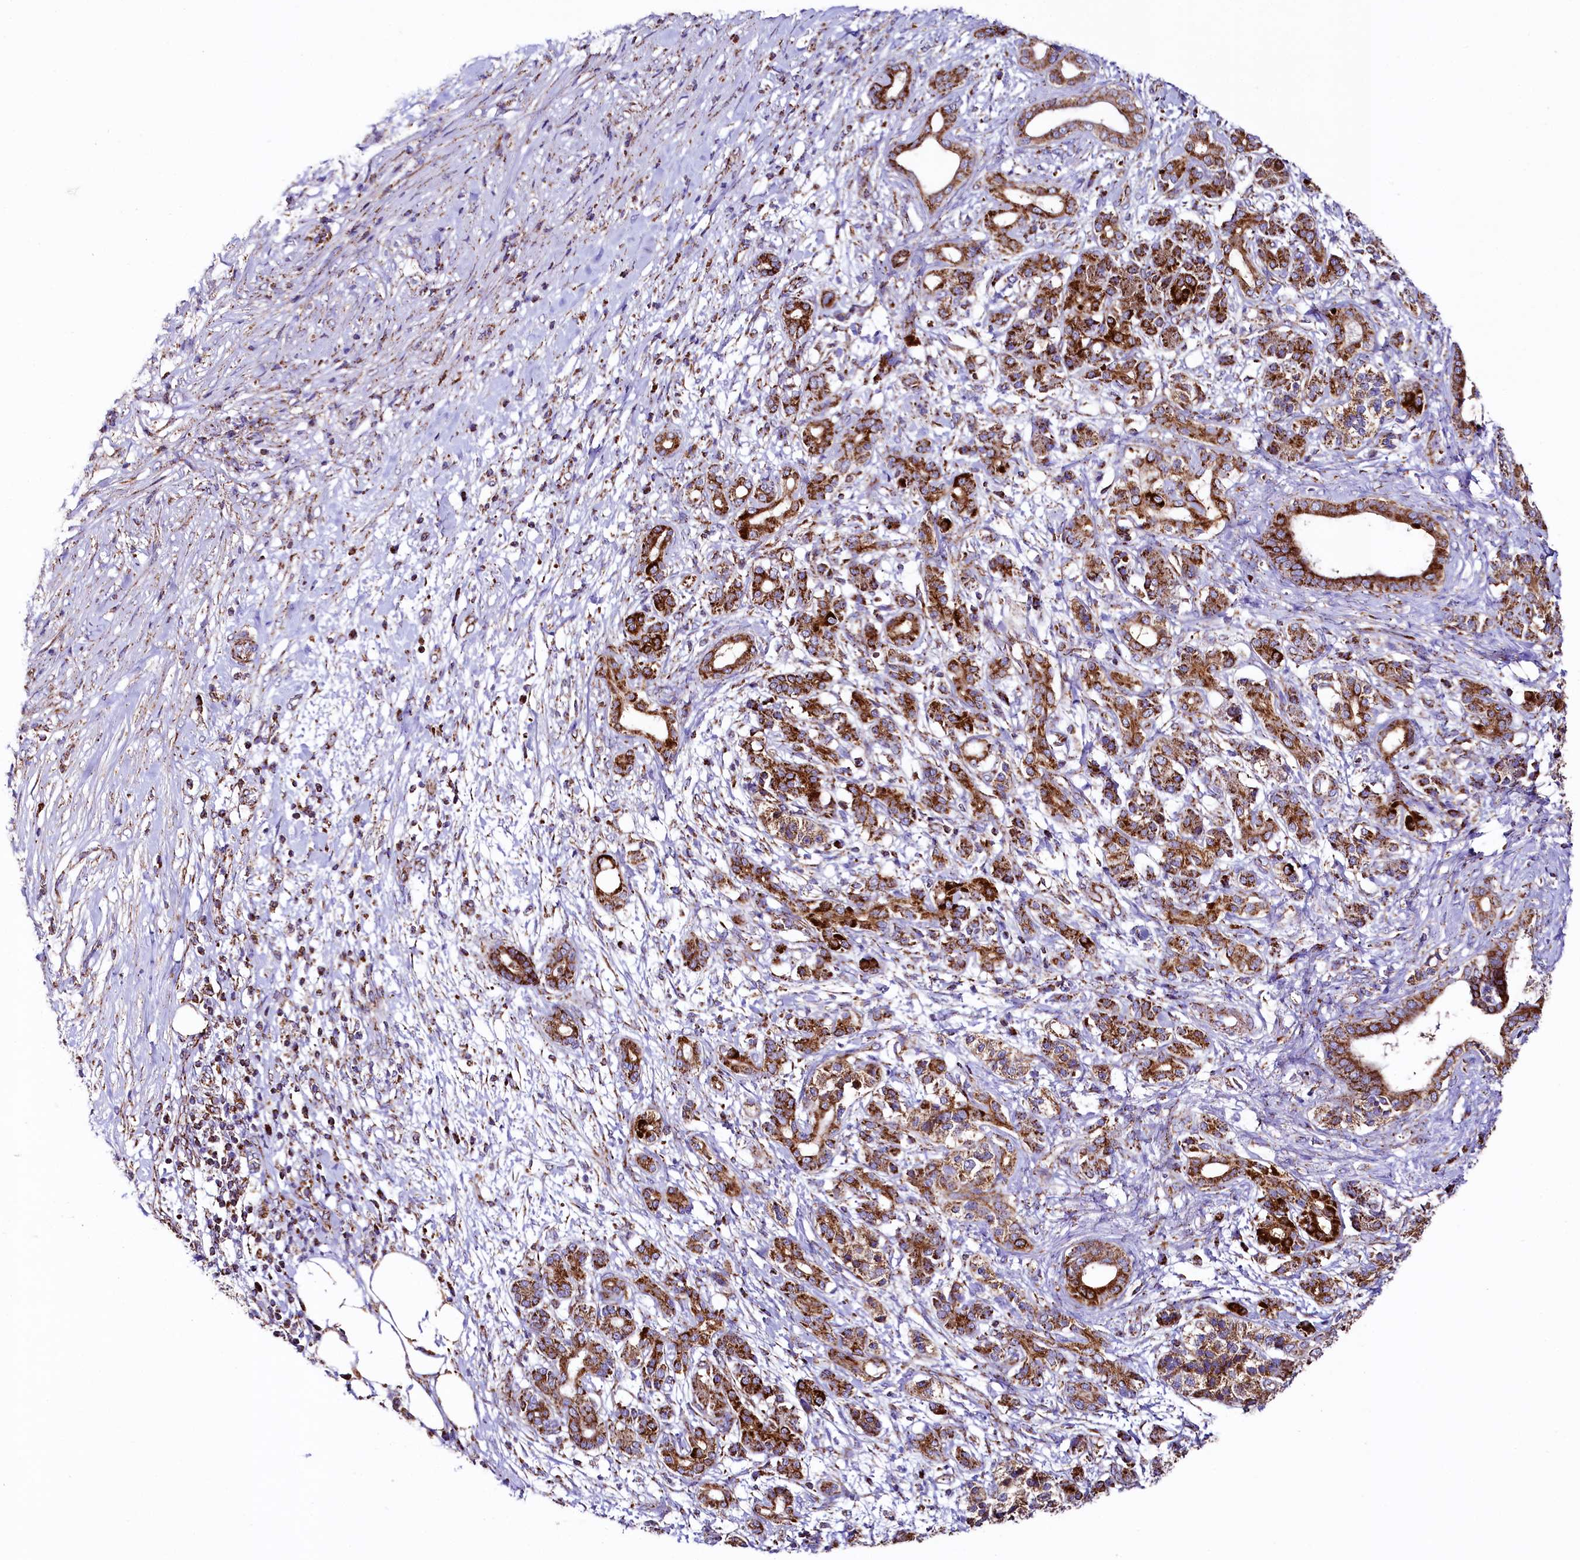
{"staining": {"intensity": "strong", "quantity": ">75%", "location": "cytoplasmic/membranous"}, "tissue": "pancreatic cancer", "cell_type": "Tumor cells", "image_type": "cancer", "snomed": [{"axis": "morphology", "description": "Adenocarcinoma, NOS"}, {"axis": "topography", "description": "Pancreas"}], "caption": "Protein staining shows strong cytoplasmic/membranous expression in about >75% of tumor cells in pancreatic cancer (adenocarcinoma).", "gene": "APLP2", "patient": {"sex": "female", "age": 55}}